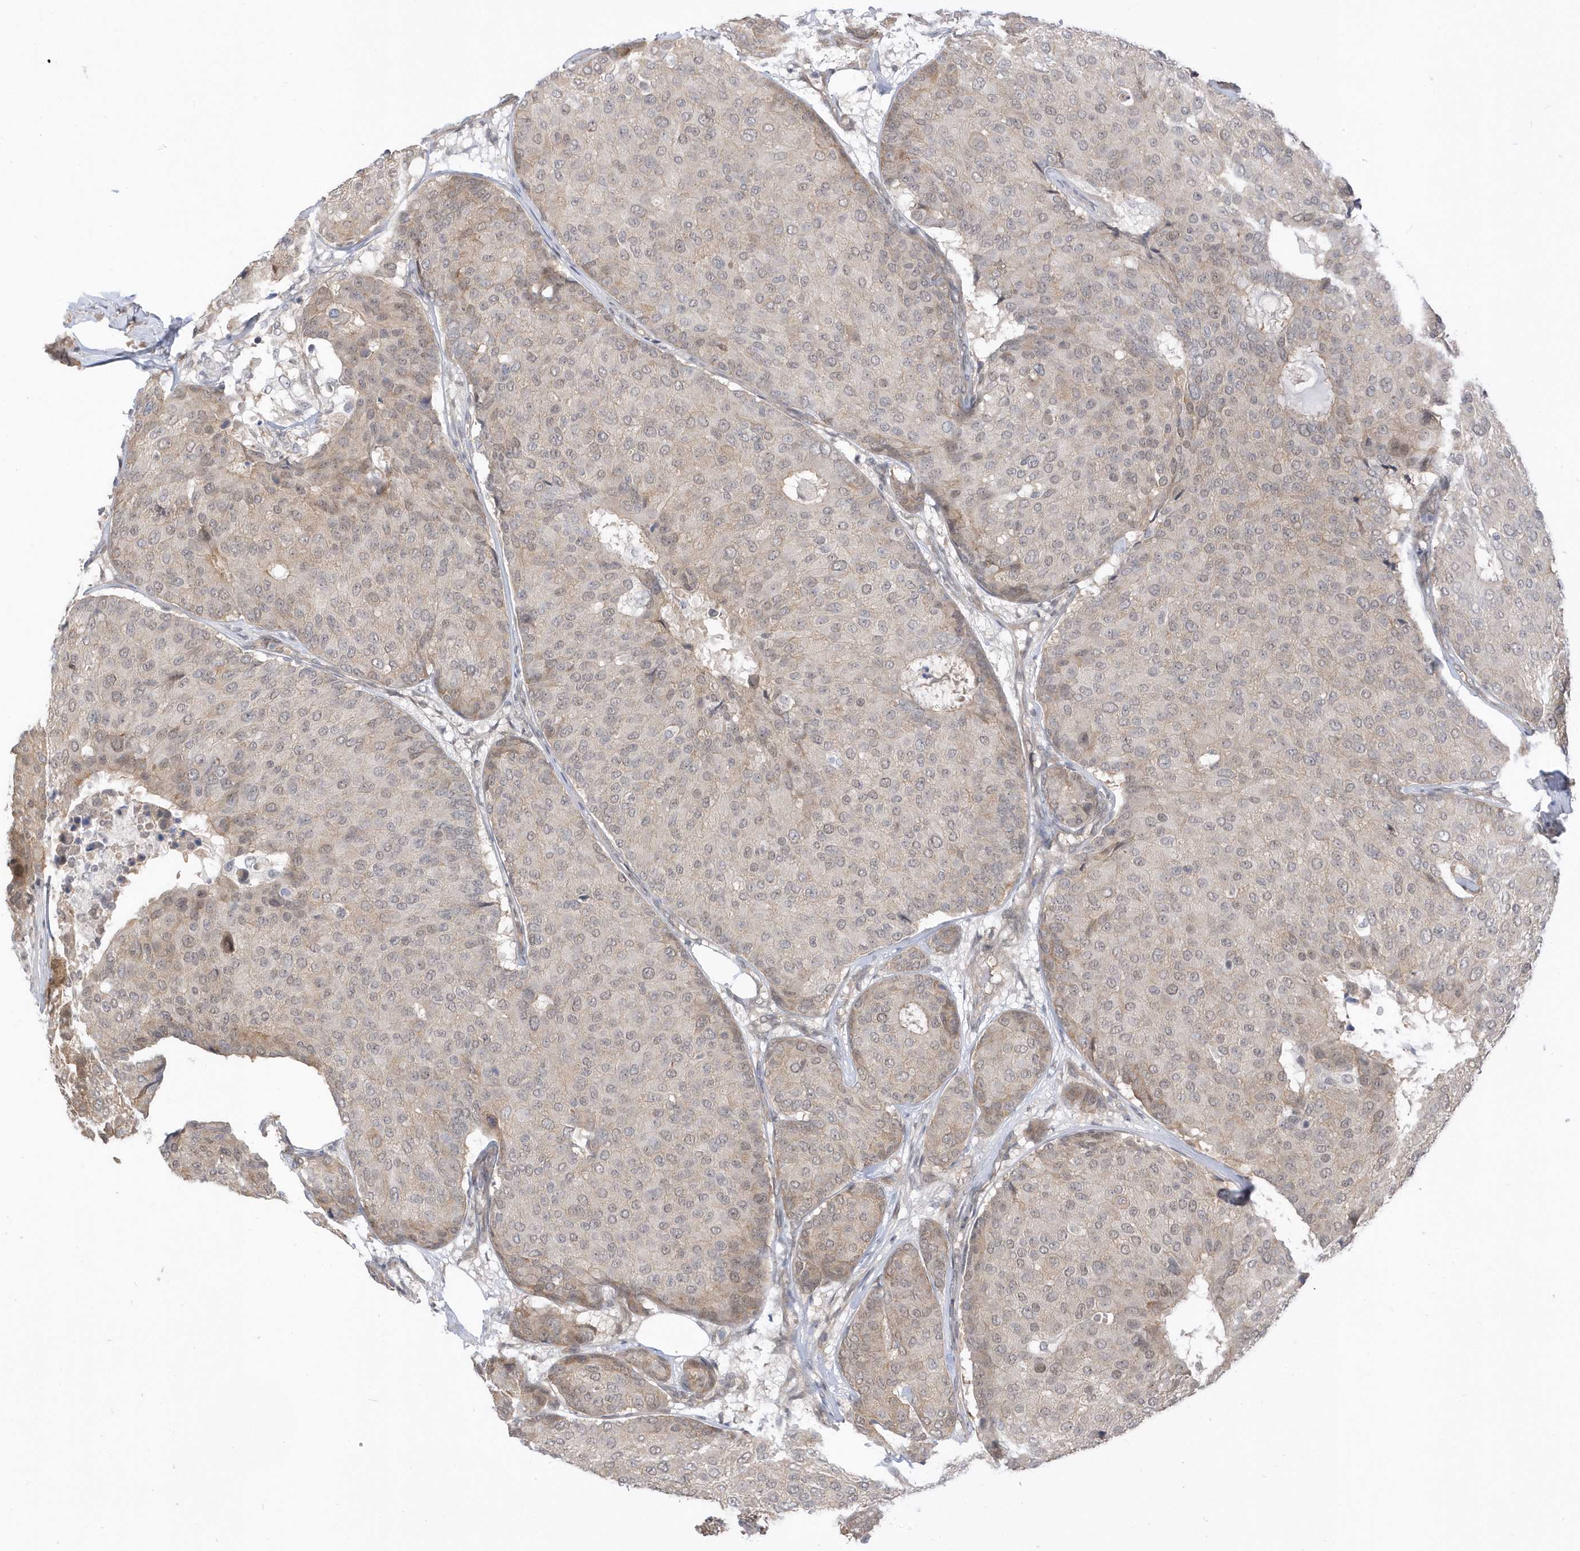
{"staining": {"intensity": "weak", "quantity": "<25%", "location": "cytoplasmic/membranous"}, "tissue": "breast cancer", "cell_type": "Tumor cells", "image_type": "cancer", "snomed": [{"axis": "morphology", "description": "Duct carcinoma"}, {"axis": "topography", "description": "Breast"}], "caption": "High magnification brightfield microscopy of breast cancer stained with DAB (brown) and counterstained with hematoxylin (blue): tumor cells show no significant positivity.", "gene": "USP53", "patient": {"sex": "female", "age": 75}}